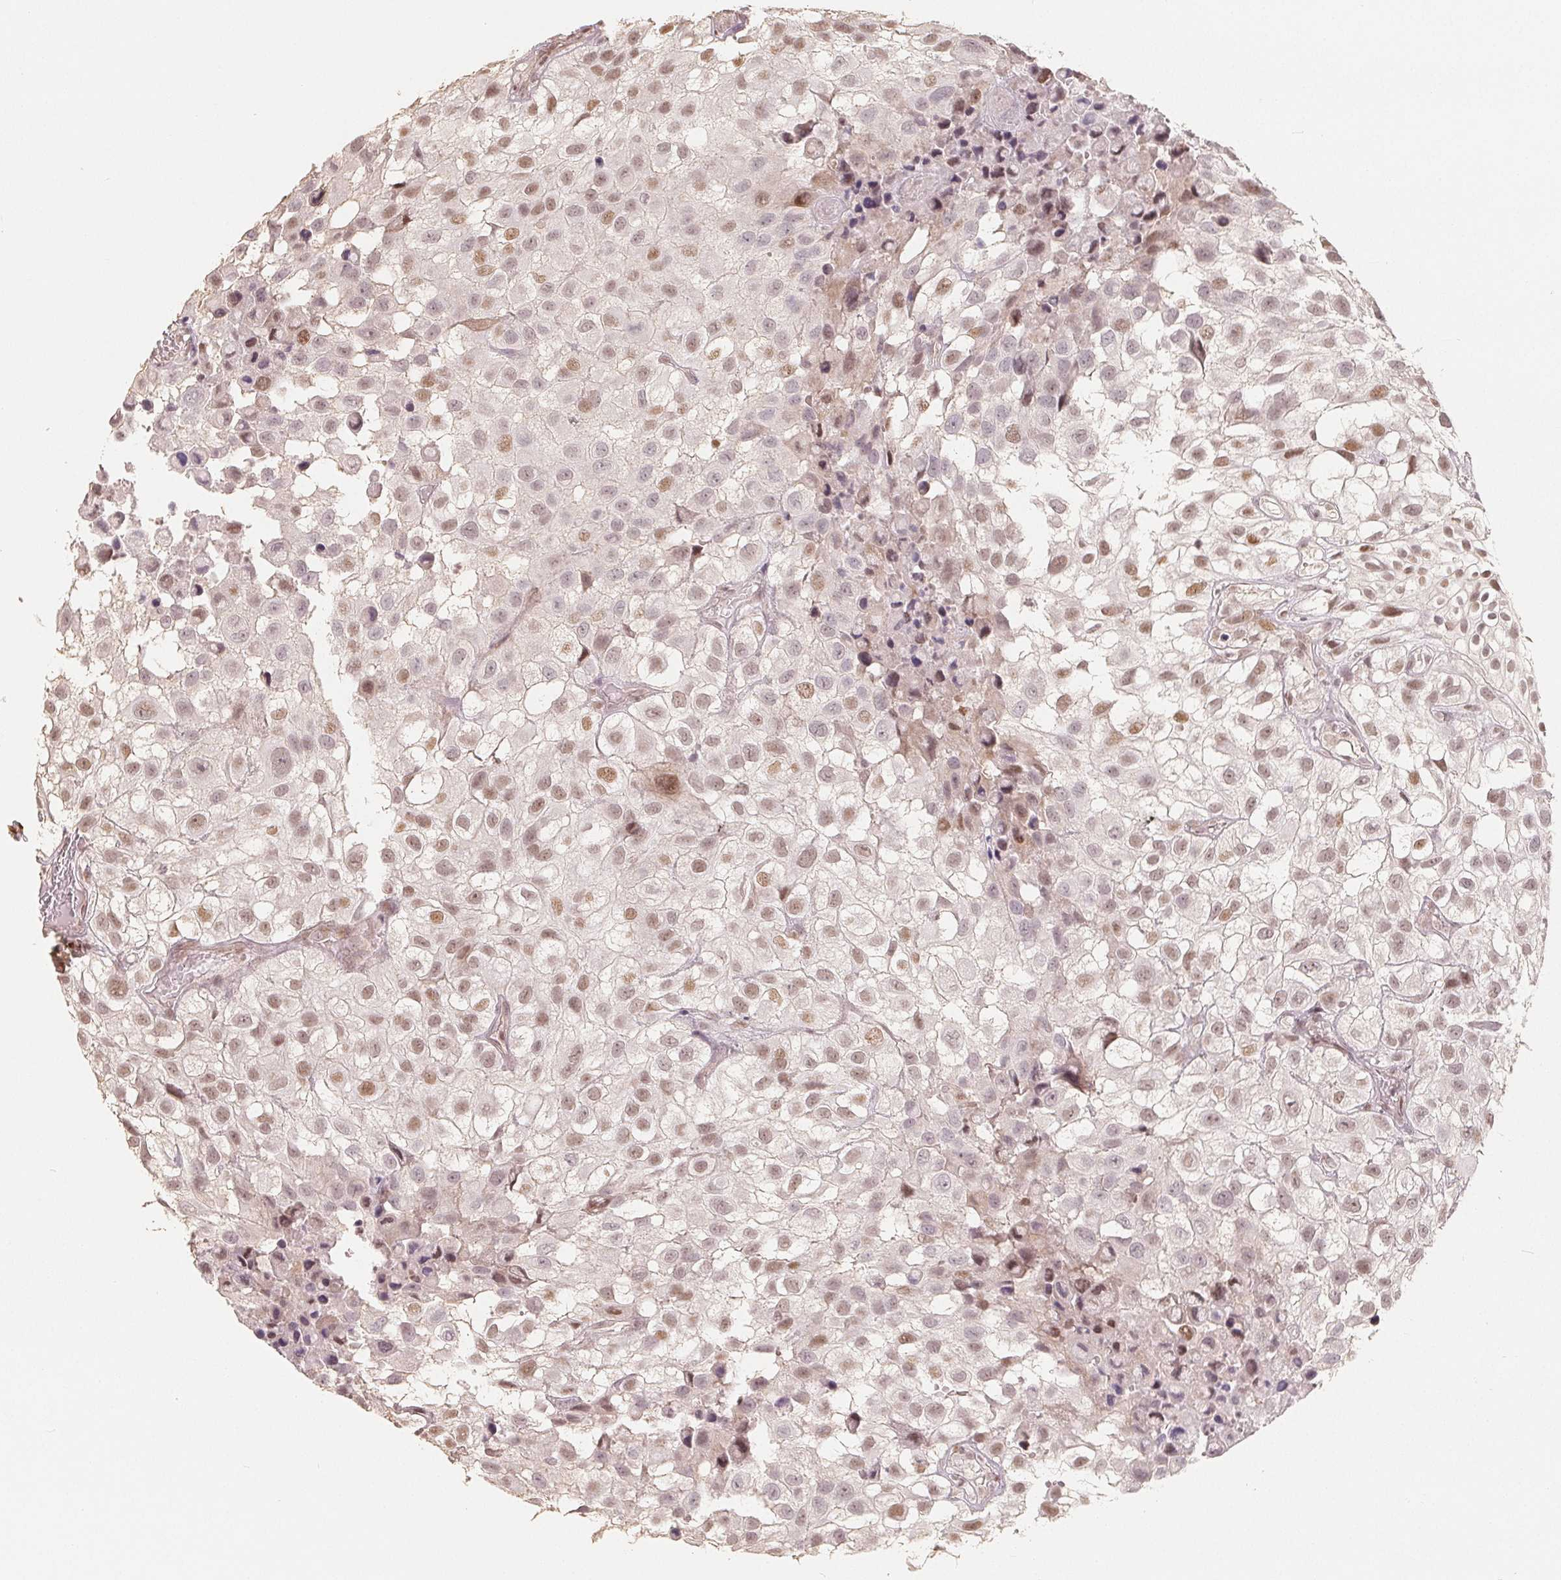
{"staining": {"intensity": "weak", "quantity": ">75%", "location": "nuclear"}, "tissue": "urothelial cancer", "cell_type": "Tumor cells", "image_type": "cancer", "snomed": [{"axis": "morphology", "description": "Urothelial carcinoma, High grade"}, {"axis": "topography", "description": "Urinary bladder"}], "caption": "Immunohistochemical staining of high-grade urothelial carcinoma displays low levels of weak nuclear expression in about >75% of tumor cells.", "gene": "CCDC138", "patient": {"sex": "male", "age": 56}}